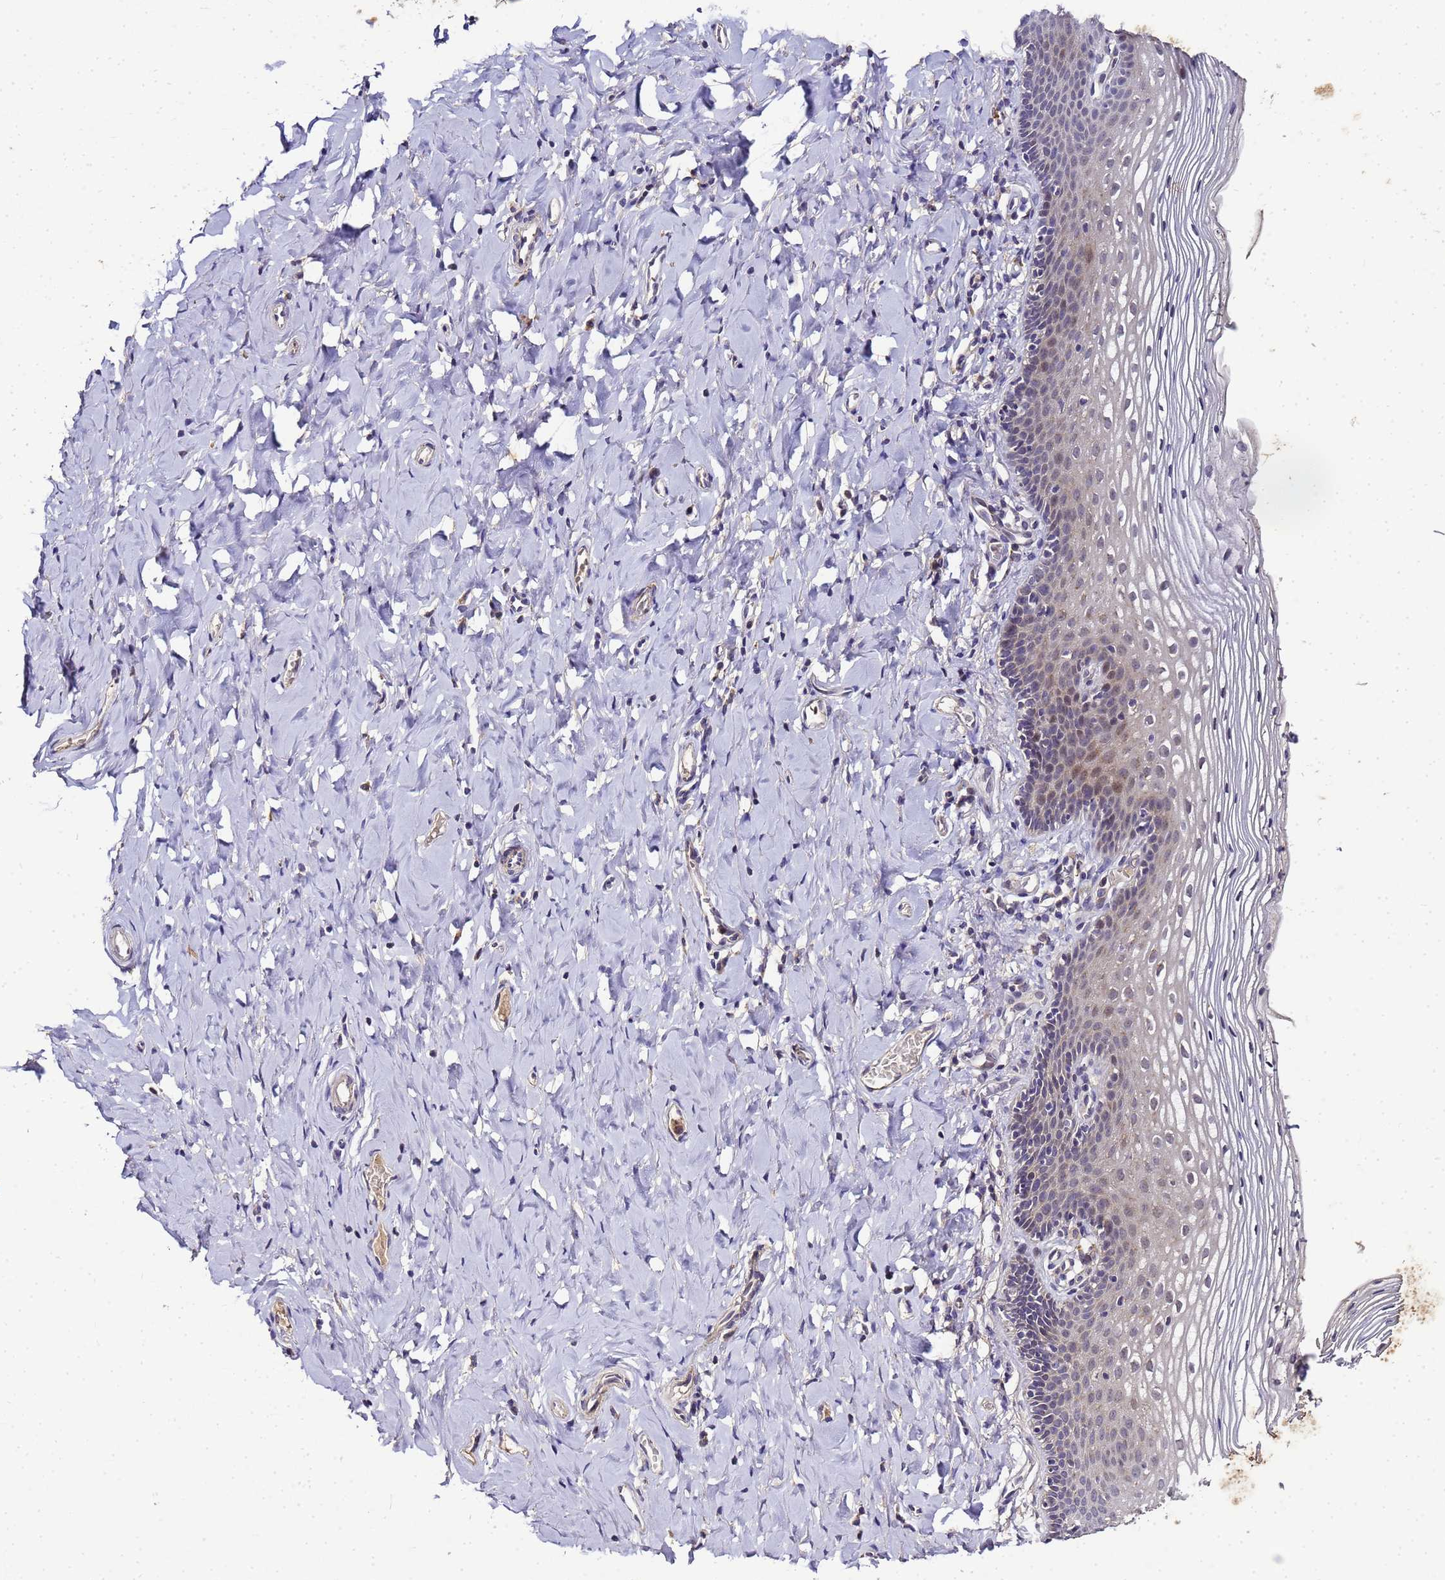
{"staining": {"intensity": "weak", "quantity": "<25%", "location": "nuclear"}, "tissue": "vagina", "cell_type": "Squamous epithelial cells", "image_type": "normal", "snomed": [{"axis": "morphology", "description": "Normal tissue, NOS"}, {"axis": "topography", "description": "Vagina"}], "caption": "Histopathology image shows no protein positivity in squamous epithelial cells of benign vagina. (Brightfield microscopy of DAB (3,3'-diaminobenzidine) IHC at high magnification).", "gene": "LGI4", "patient": {"sex": "female", "age": 60}}